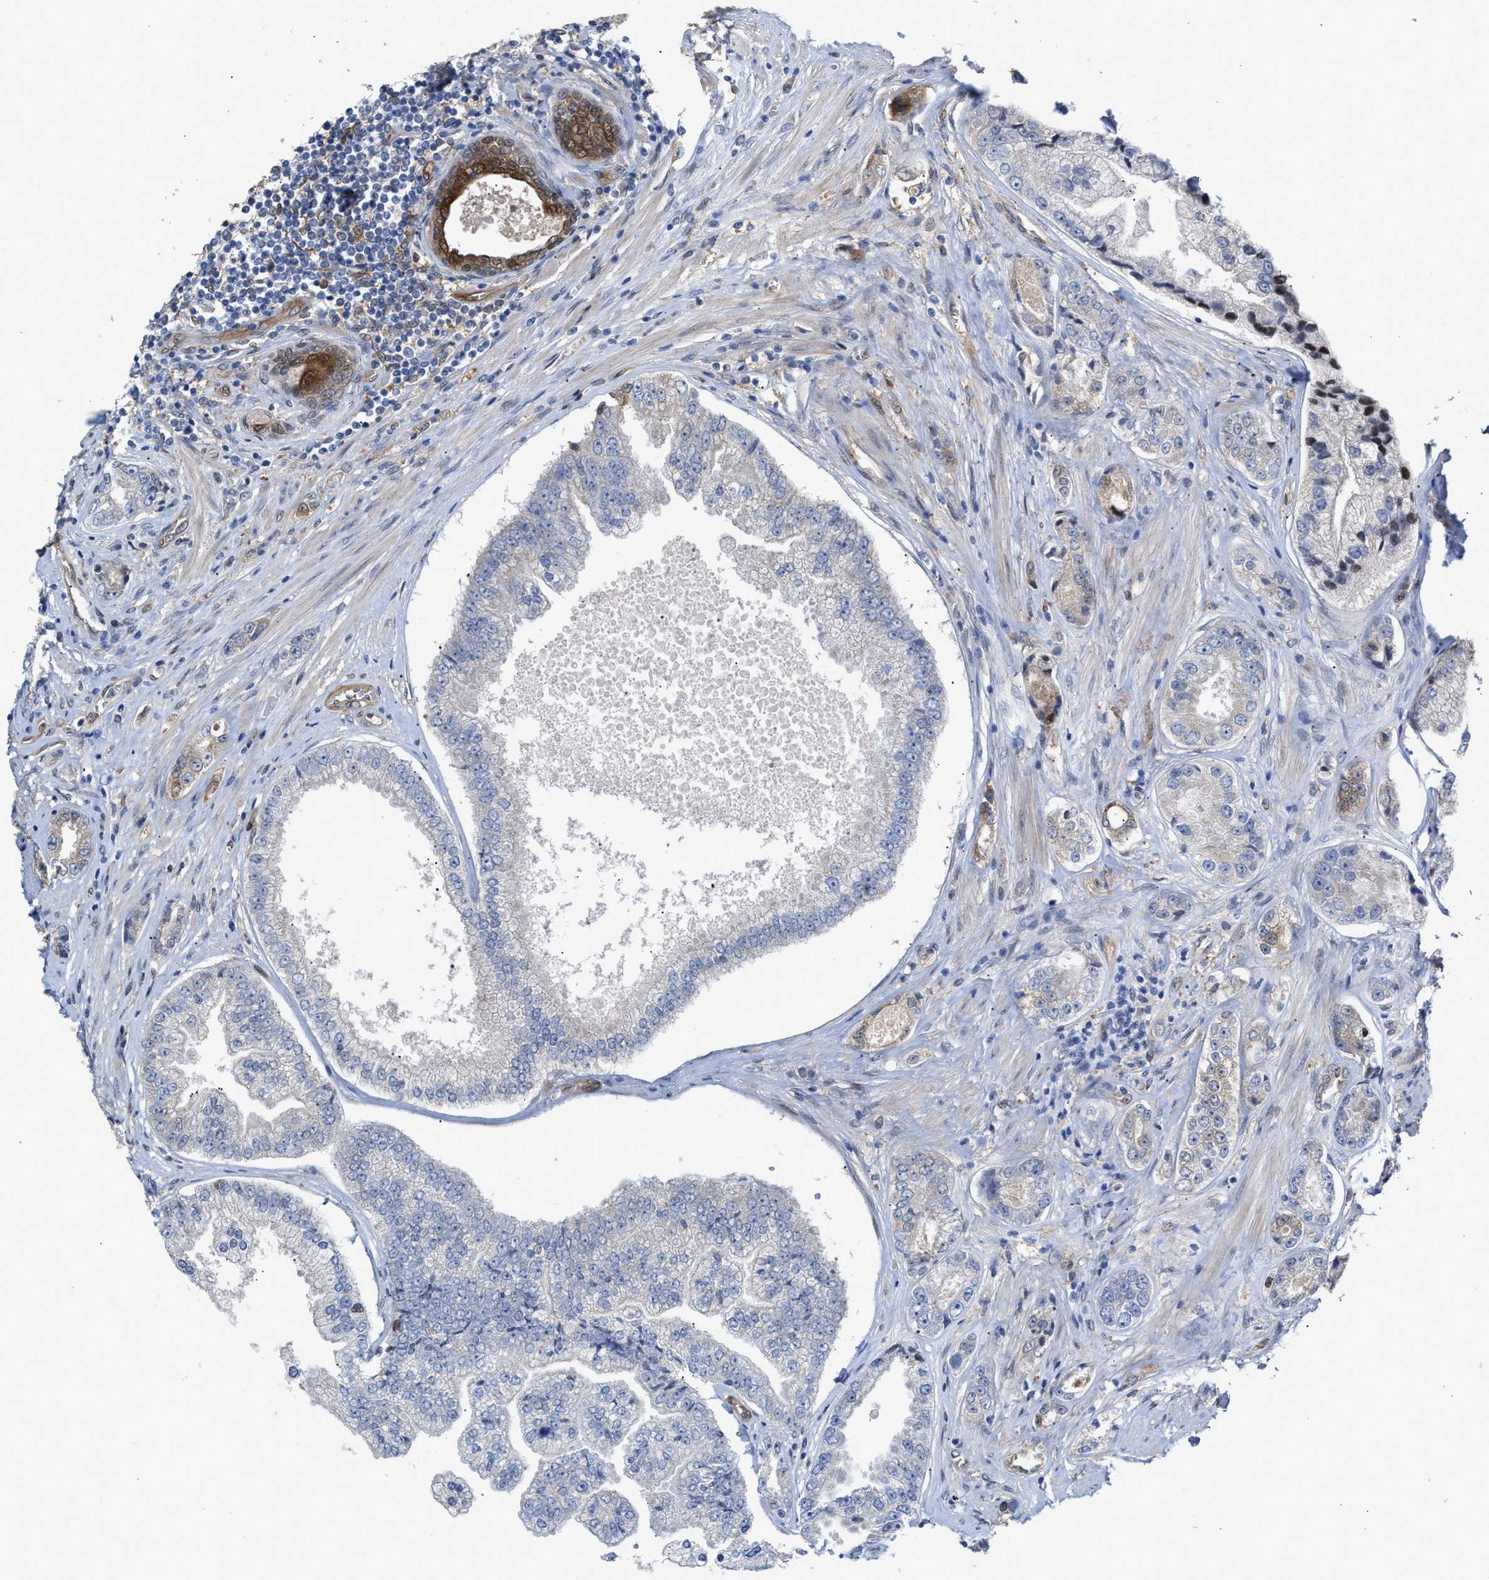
{"staining": {"intensity": "negative", "quantity": "none", "location": "none"}, "tissue": "prostate cancer", "cell_type": "Tumor cells", "image_type": "cancer", "snomed": [{"axis": "morphology", "description": "Adenocarcinoma, High grade"}, {"axis": "topography", "description": "Prostate"}], "caption": "The photomicrograph shows no staining of tumor cells in prostate adenocarcinoma (high-grade).", "gene": "TP53I3", "patient": {"sex": "male", "age": 61}}